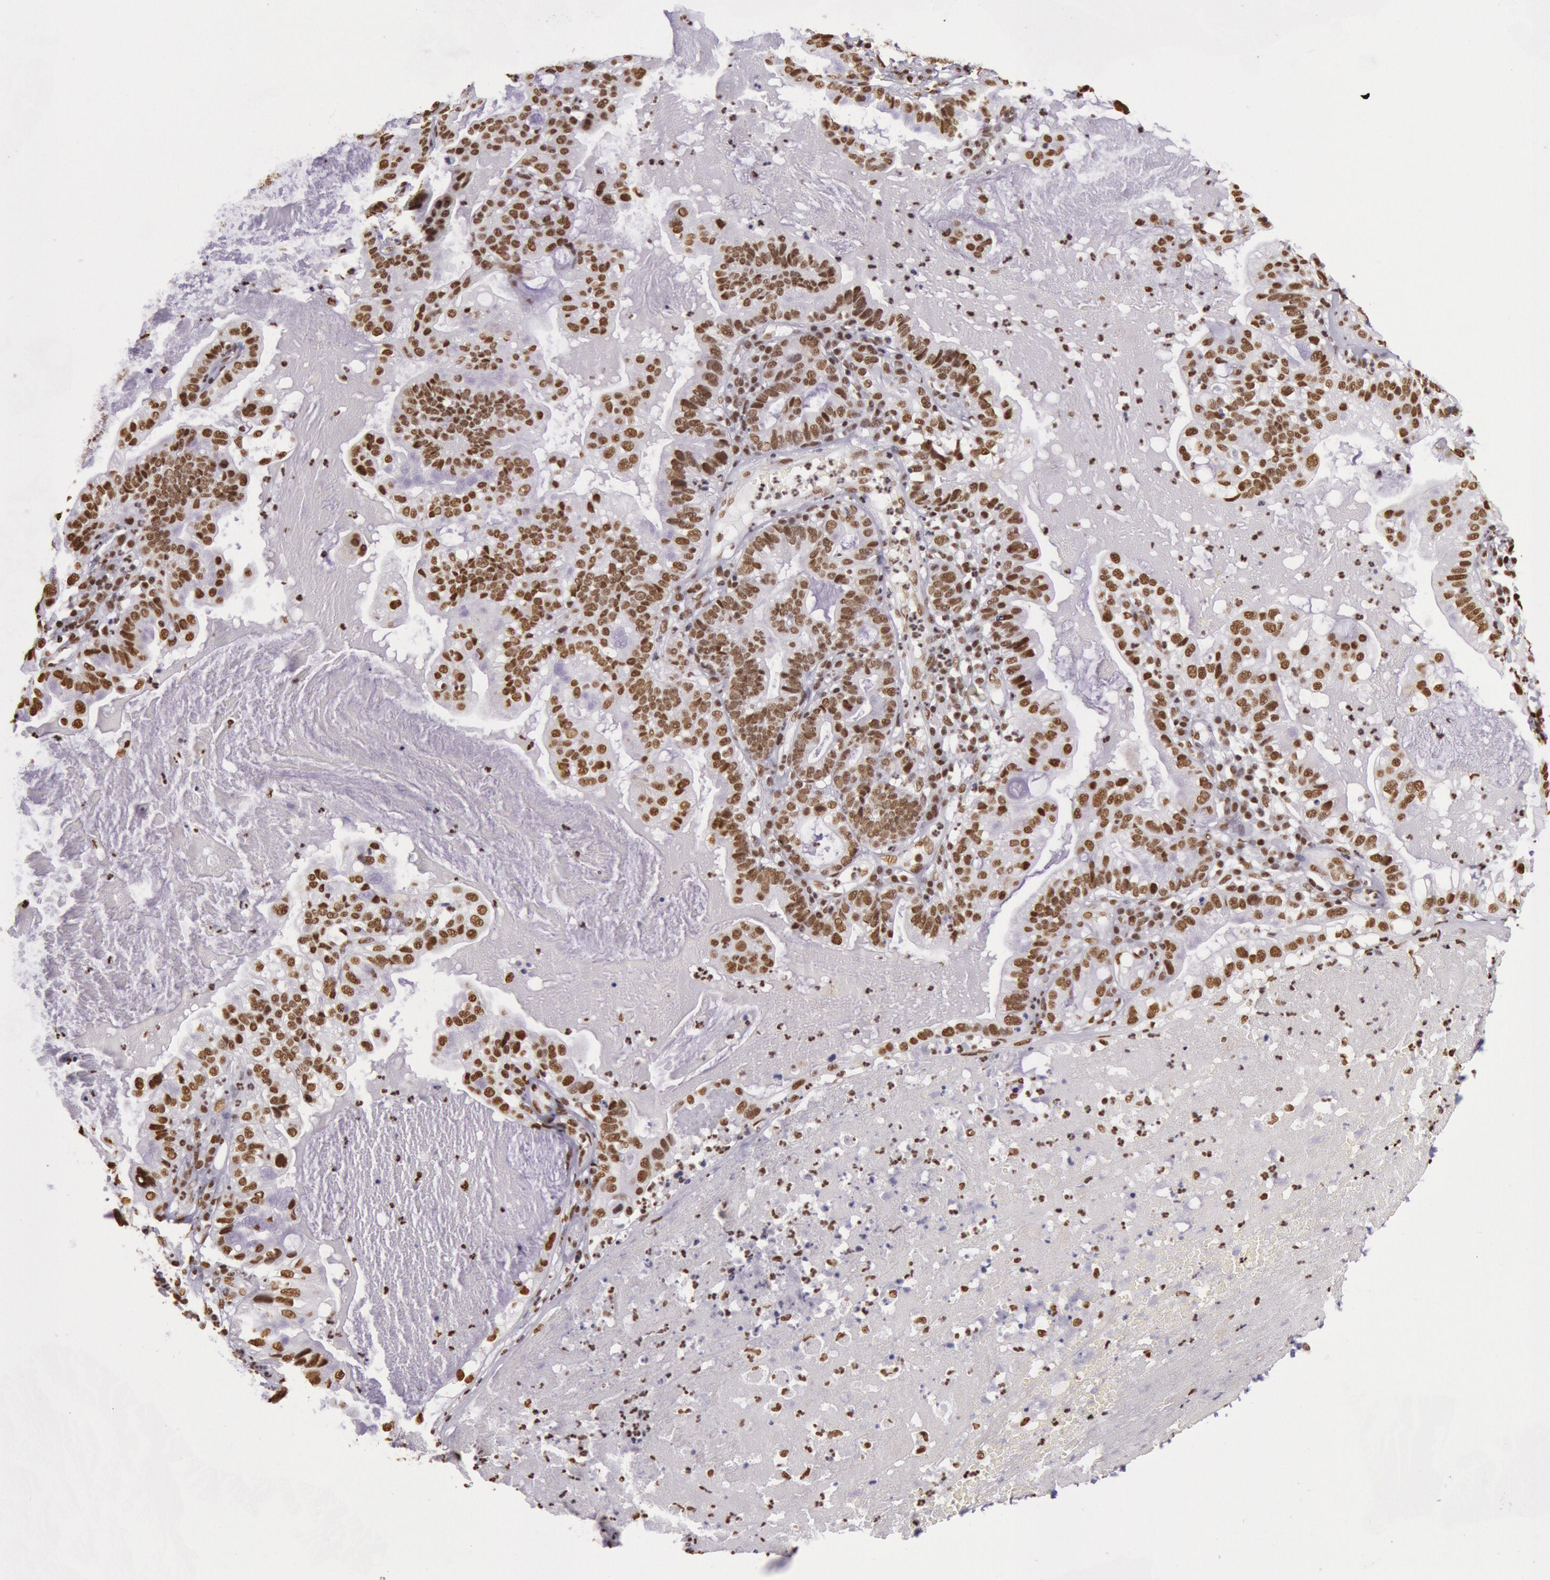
{"staining": {"intensity": "moderate", "quantity": ">75%", "location": "nuclear"}, "tissue": "cervical cancer", "cell_type": "Tumor cells", "image_type": "cancer", "snomed": [{"axis": "morphology", "description": "Adenocarcinoma, NOS"}, {"axis": "topography", "description": "Cervix"}], "caption": "IHC micrograph of adenocarcinoma (cervical) stained for a protein (brown), which displays medium levels of moderate nuclear staining in approximately >75% of tumor cells.", "gene": "HNRNPH2", "patient": {"sex": "female", "age": 41}}